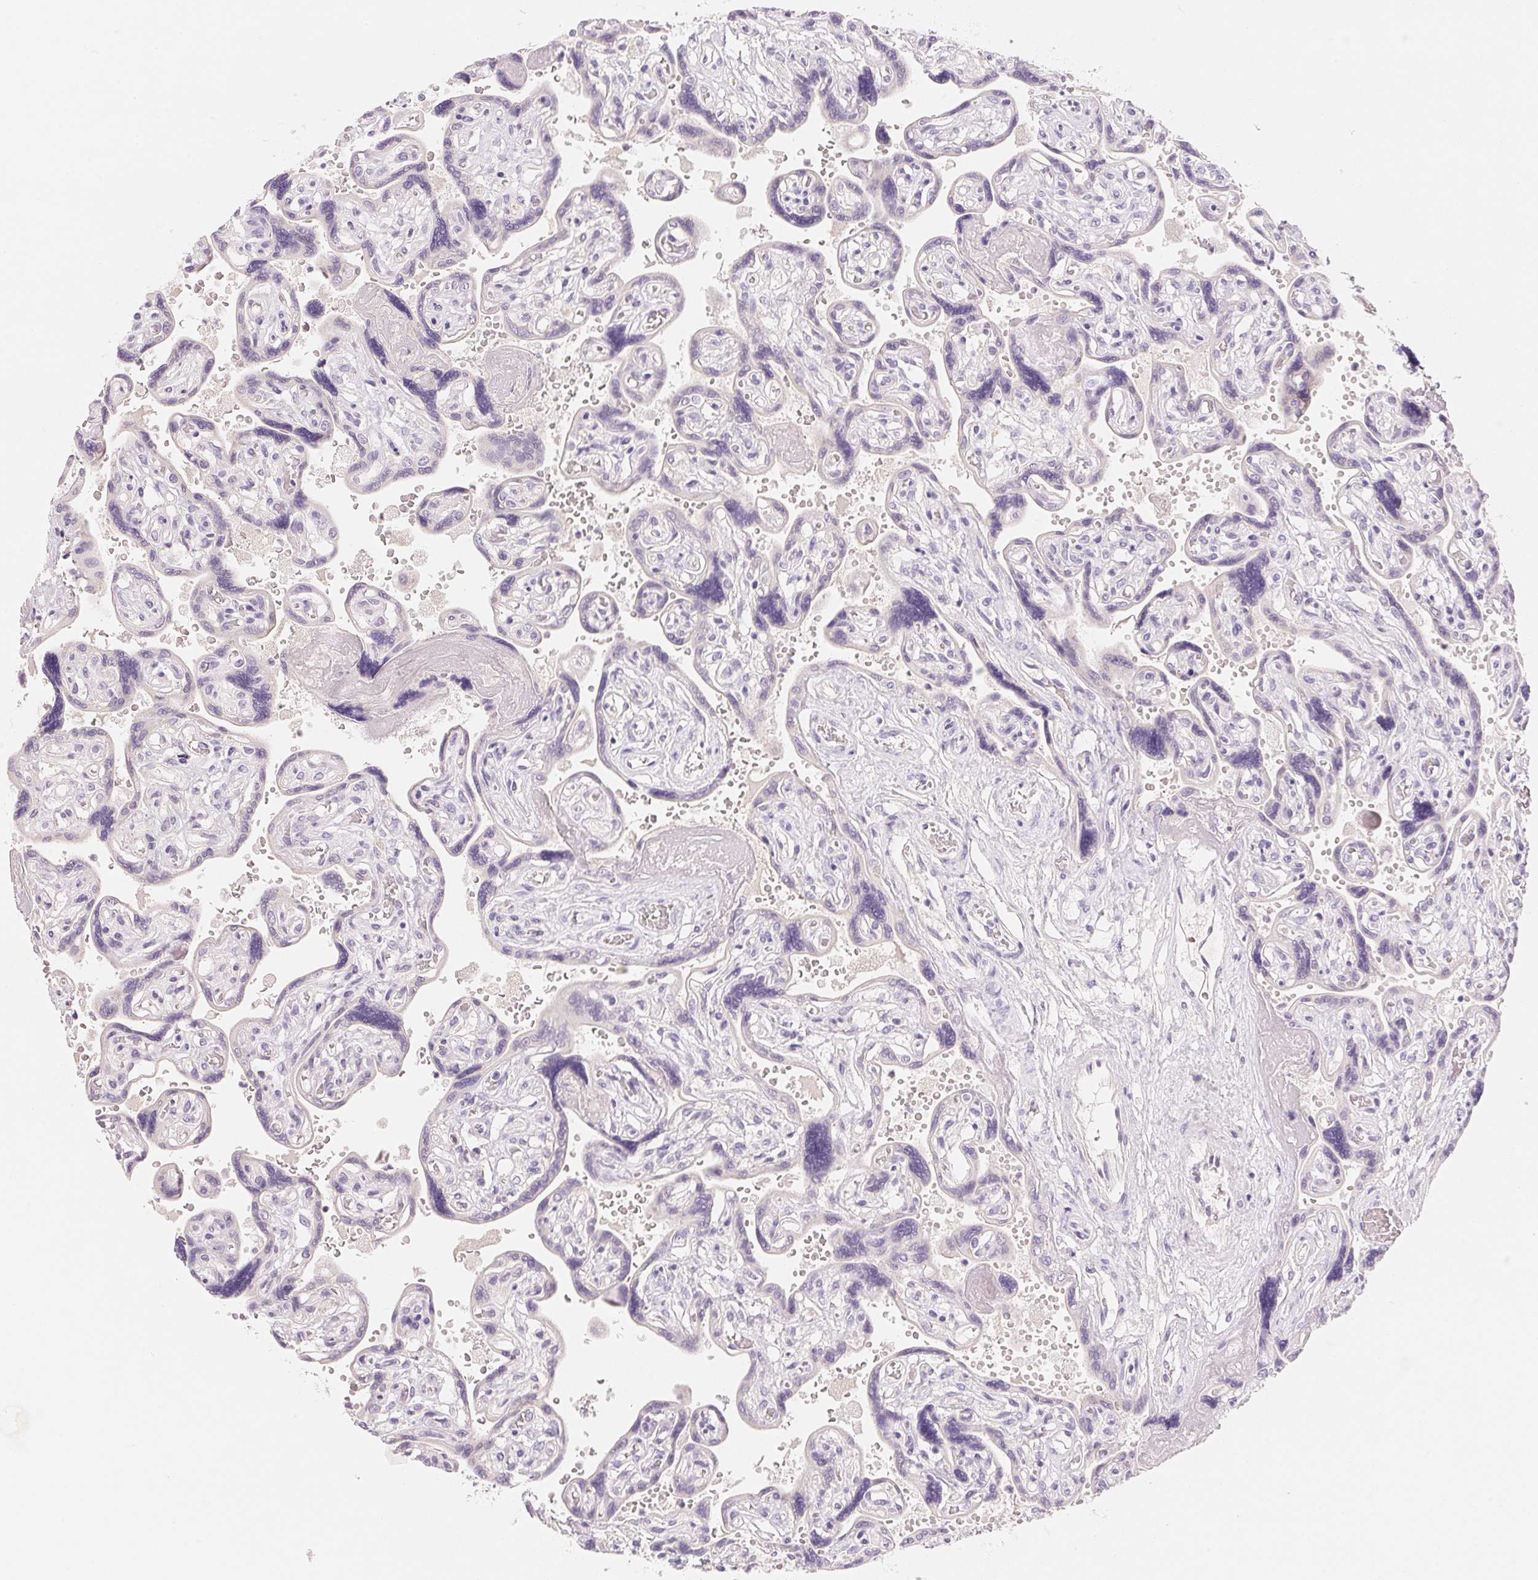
{"staining": {"intensity": "negative", "quantity": "none", "location": "none"}, "tissue": "placenta", "cell_type": "Decidual cells", "image_type": "normal", "snomed": [{"axis": "morphology", "description": "Normal tissue, NOS"}, {"axis": "topography", "description": "Placenta"}], "caption": "An image of placenta stained for a protein displays no brown staining in decidual cells.", "gene": "MCOLN3", "patient": {"sex": "female", "age": 32}}